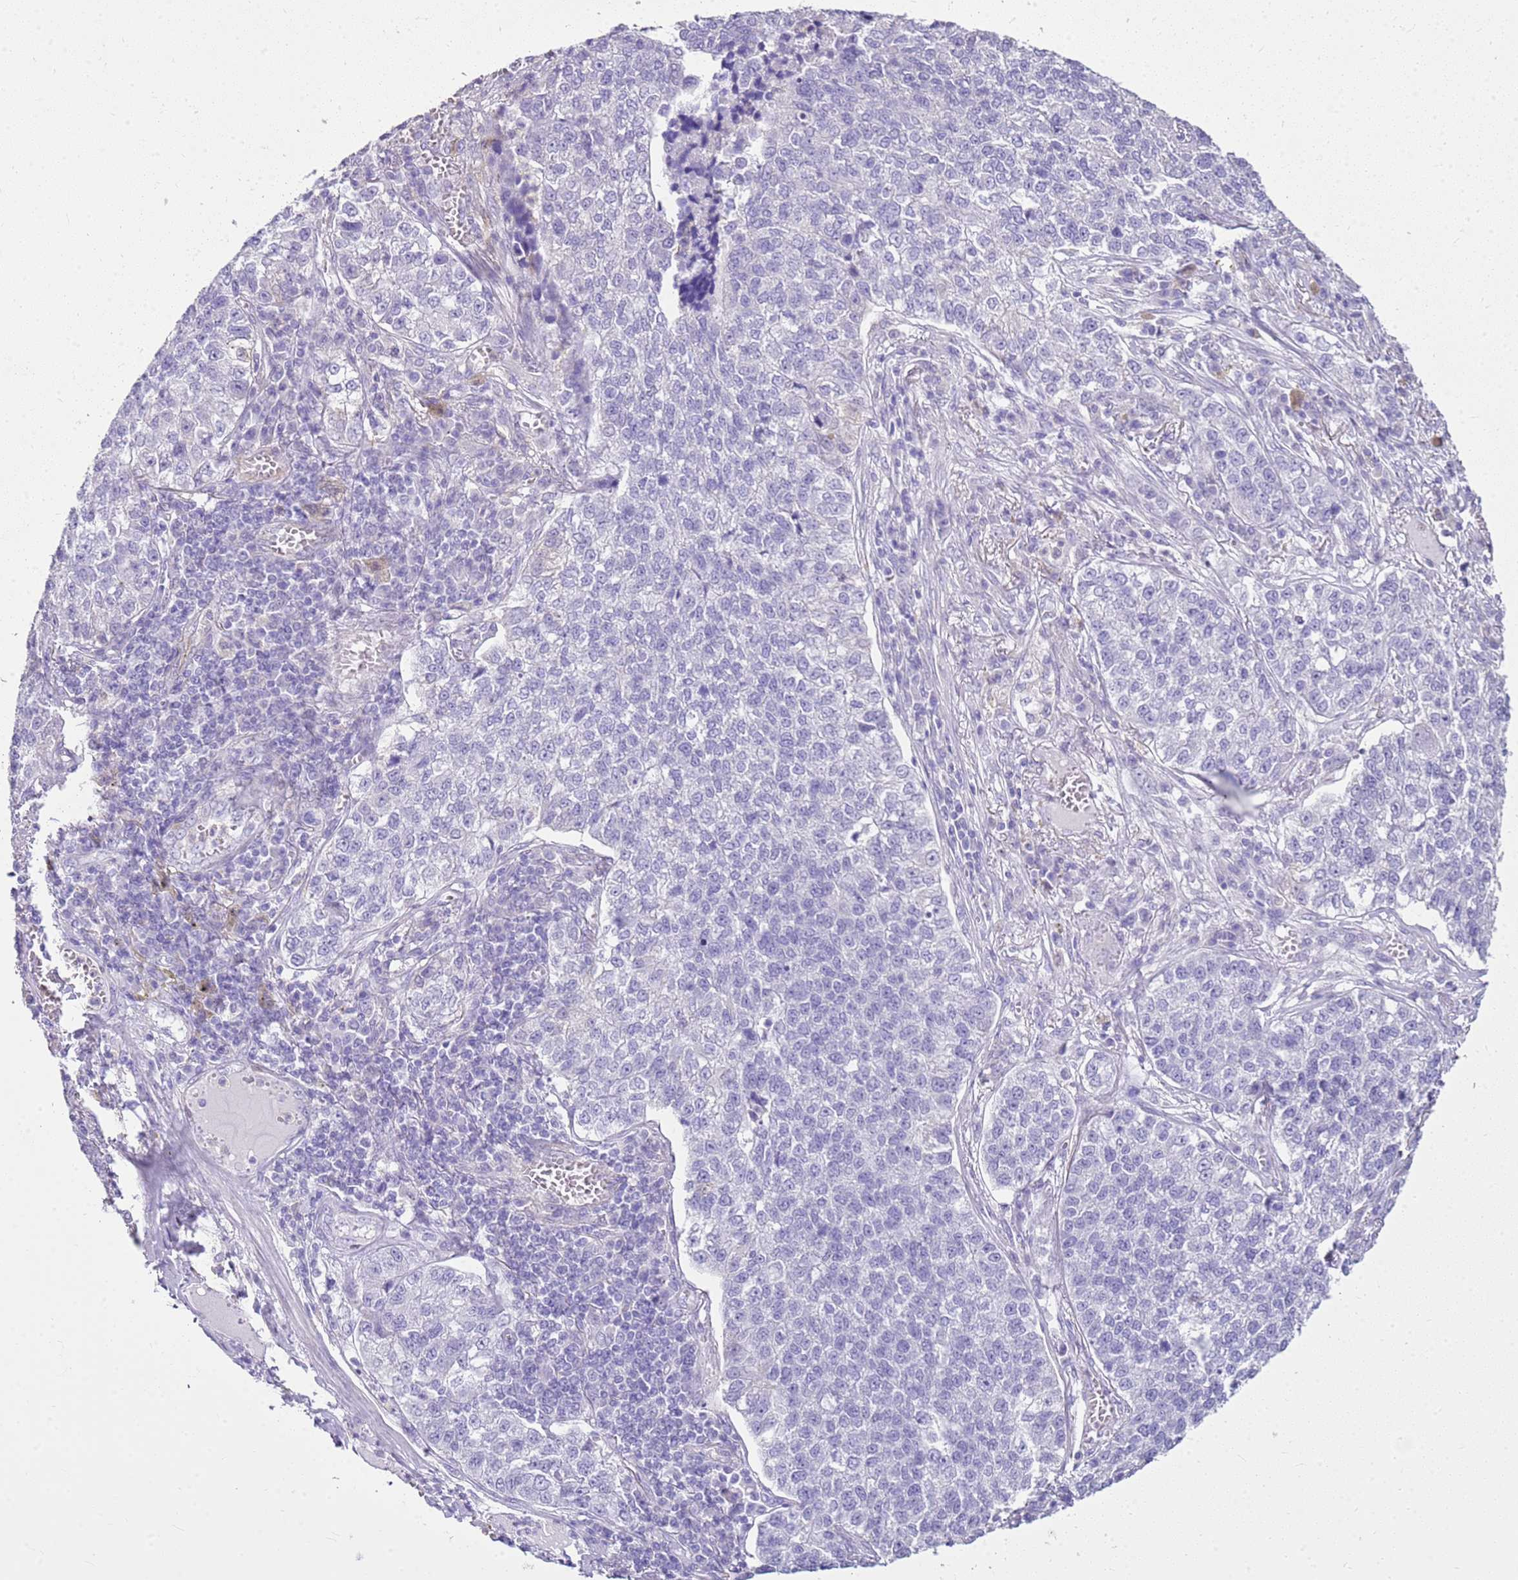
{"staining": {"intensity": "negative", "quantity": "none", "location": "none"}, "tissue": "lung cancer", "cell_type": "Tumor cells", "image_type": "cancer", "snomed": [{"axis": "morphology", "description": "Adenocarcinoma, NOS"}, {"axis": "topography", "description": "Lung"}], "caption": "High magnification brightfield microscopy of lung cancer stained with DAB (brown) and counterstained with hematoxylin (blue): tumor cells show no significant expression.", "gene": "SULT1E1", "patient": {"sex": "male", "age": 49}}